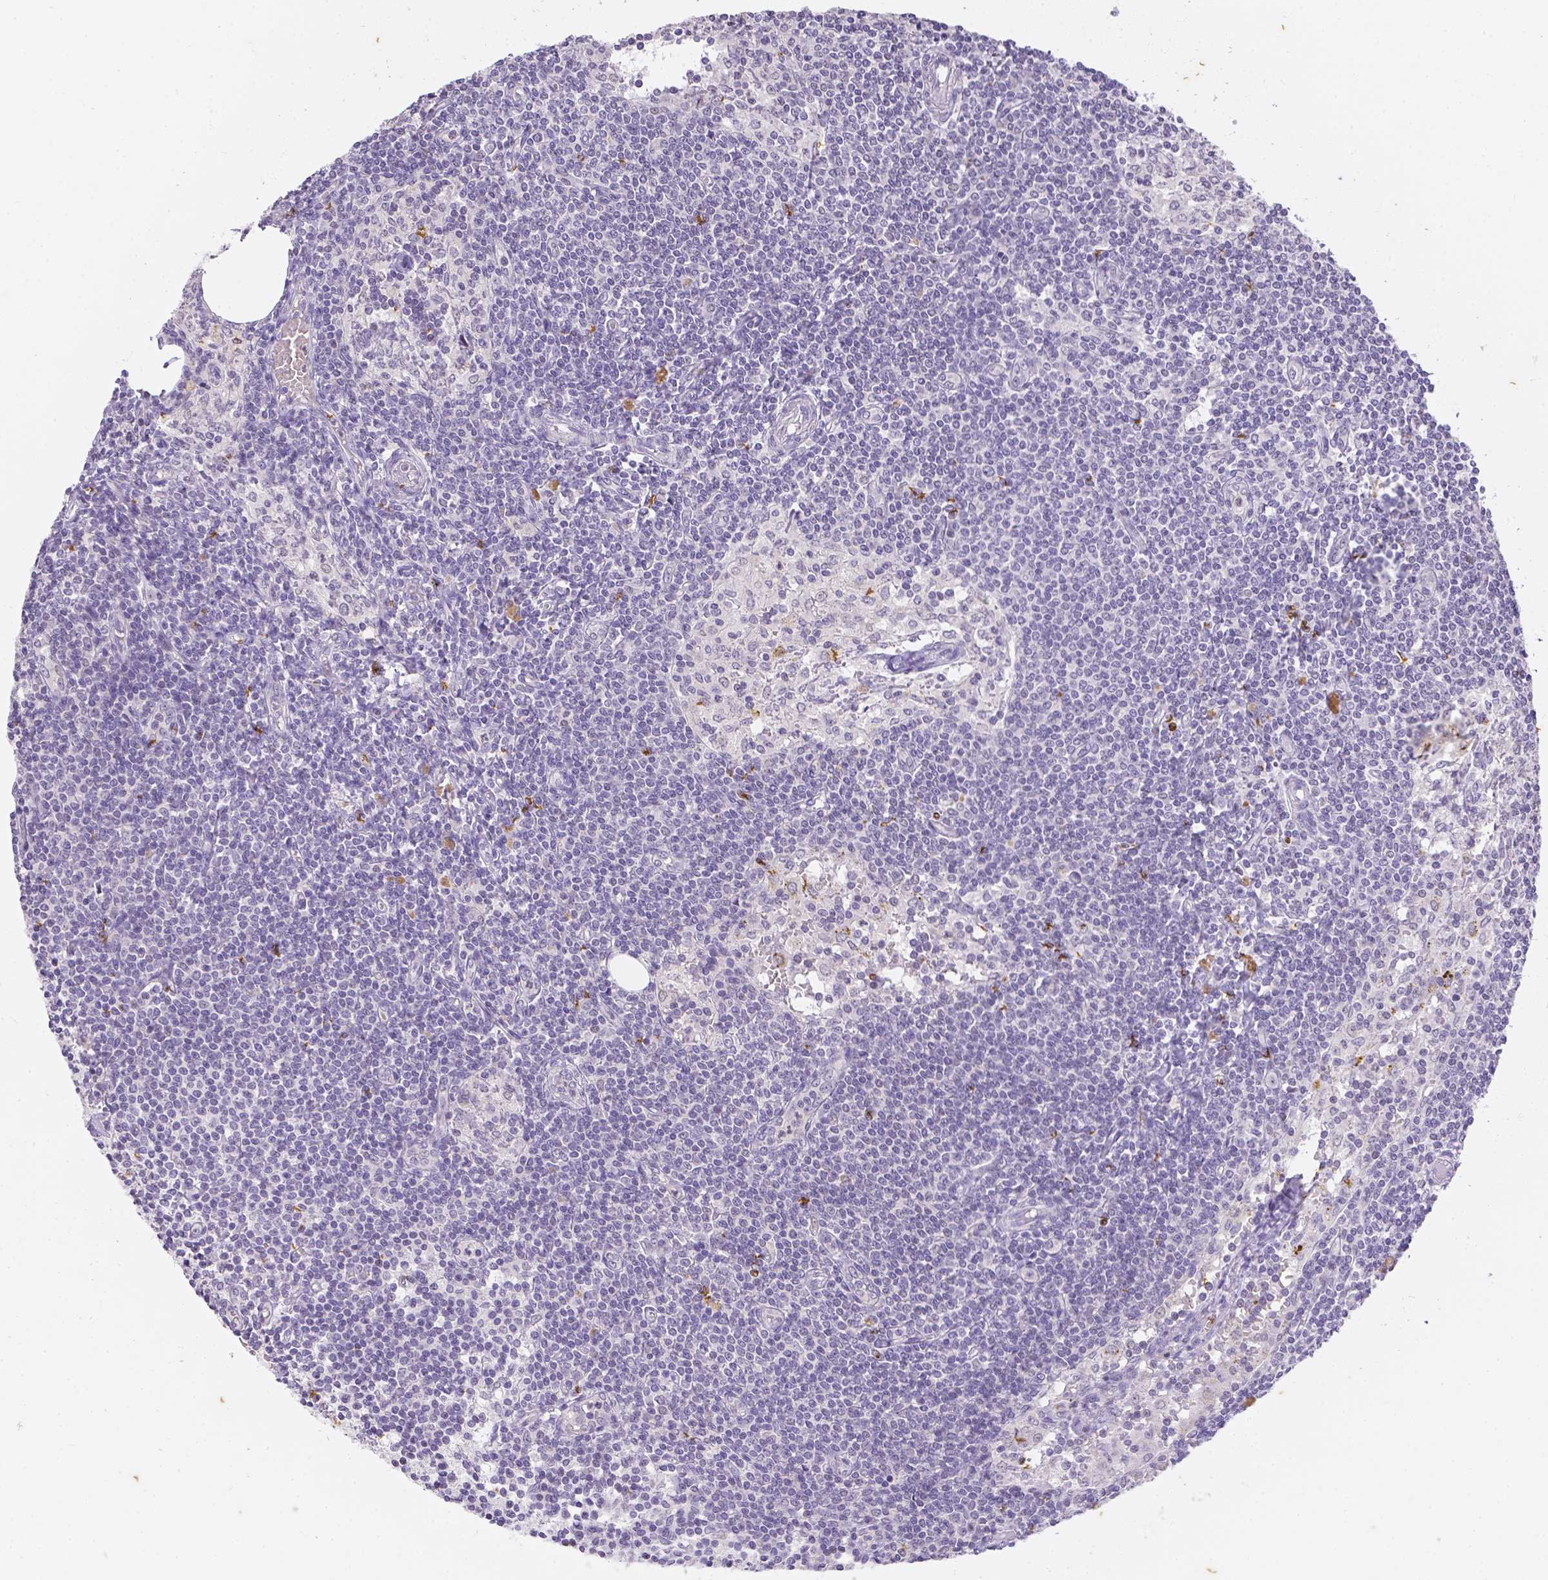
{"staining": {"intensity": "negative", "quantity": "none", "location": "none"}, "tissue": "lymph node", "cell_type": "Germinal center cells", "image_type": "normal", "snomed": [{"axis": "morphology", "description": "Normal tissue, NOS"}, {"axis": "topography", "description": "Lymph node"}], "caption": "Germinal center cells show no significant protein staining in normal lymph node.", "gene": "ZNF280B", "patient": {"sex": "female", "age": 69}}